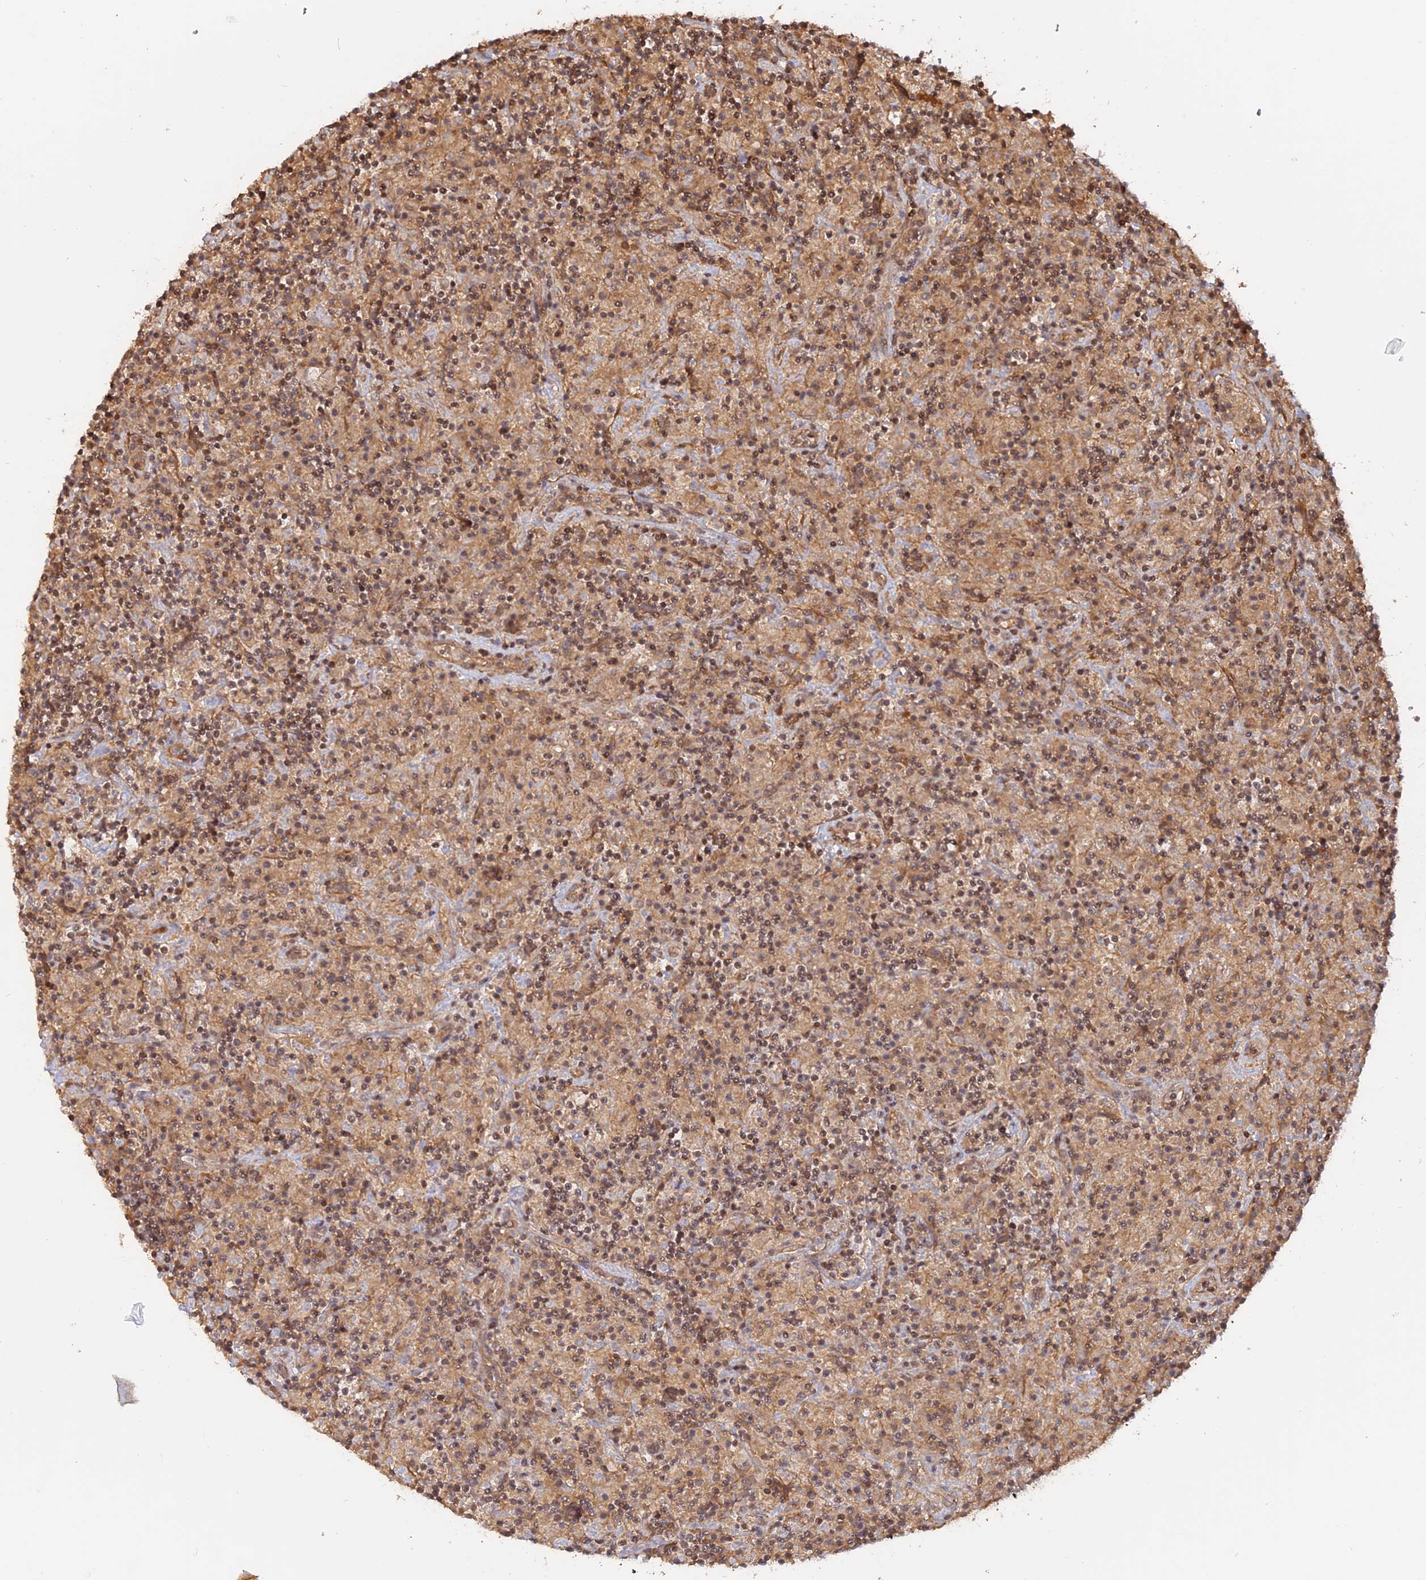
{"staining": {"intensity": "weak", "quantity": ">75%", "location": "cytoplasmic/membranous"}, "tissue": "lymphoma", "cell_type": "Tumor cells", "image_type": "cancer", "snomed": [{"axis": "morphology", "description": "Hodgkin's disease, NOS"}, {"axis": "topography", "description": "Lymph node"}], "caption": "Immunohistochemical staining of Hodgkin's disease shows low levels of weak cytoplasmic/membranous protein expression in about >75% of tumor cells. Nuclei are stained in blue.", "gene": "CCDC174", "patient": {"sex": "male", "age": 70}}